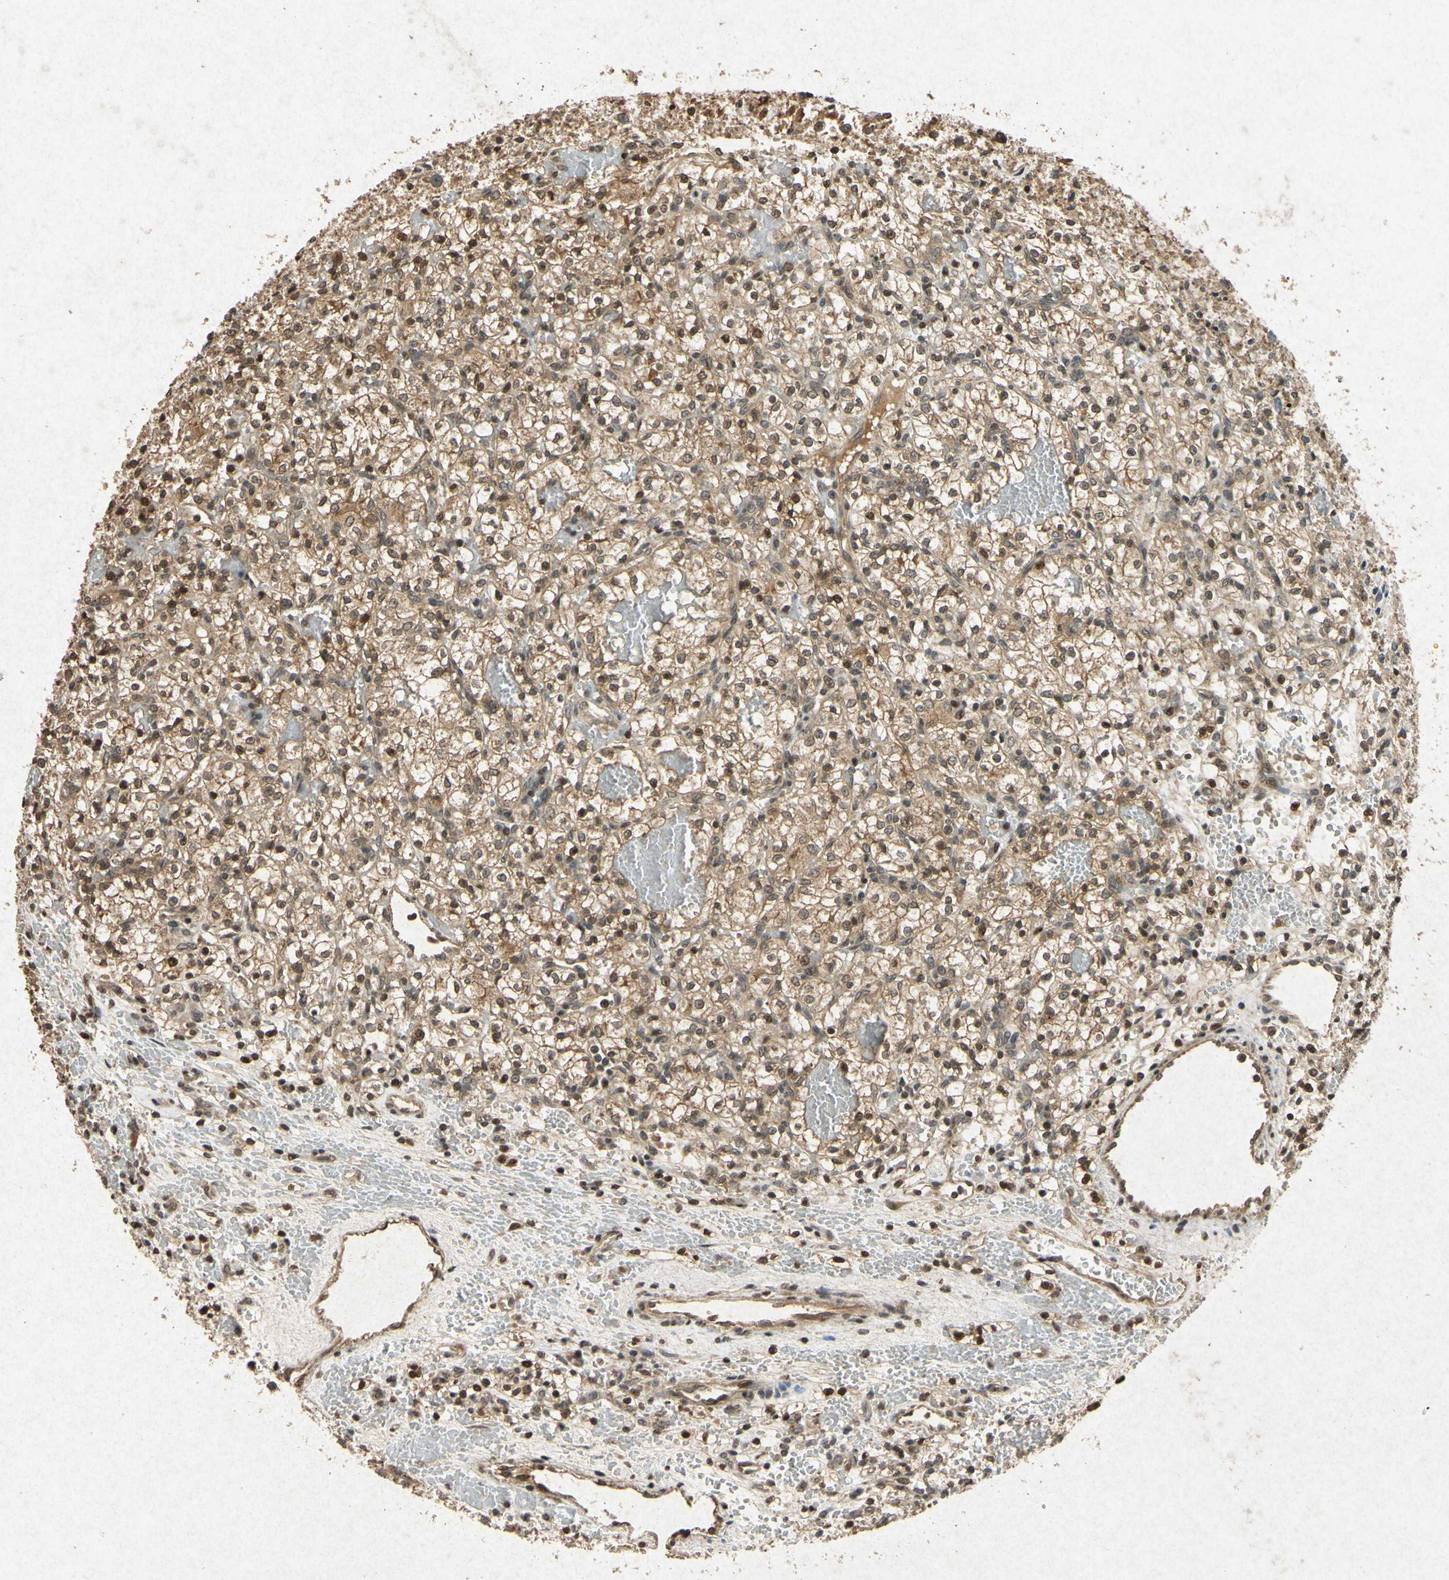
{"staining": {"intensity": "moderate", "quantity": ">75%", "location": "cytoplasmic/membranous,nuclear"}, "tissue": "renal cancer", "cell_type": "Tumor cells", "image_type": "cancer", "snomed": [{"axis": "morphology", "description": "Adenocarcinoma, NOS"}, {"axis": "topography", "description": "Kidney"}], "caption": "Immunohistochemistry of human renal adenocarcinoma reveals medium levels of moderate cytoplasmic/membranous and nuclear staining in approximately >75% of tumor cells.", "gene": "ATP6V1H", "patient": {"sex": "female", "age": 60}}